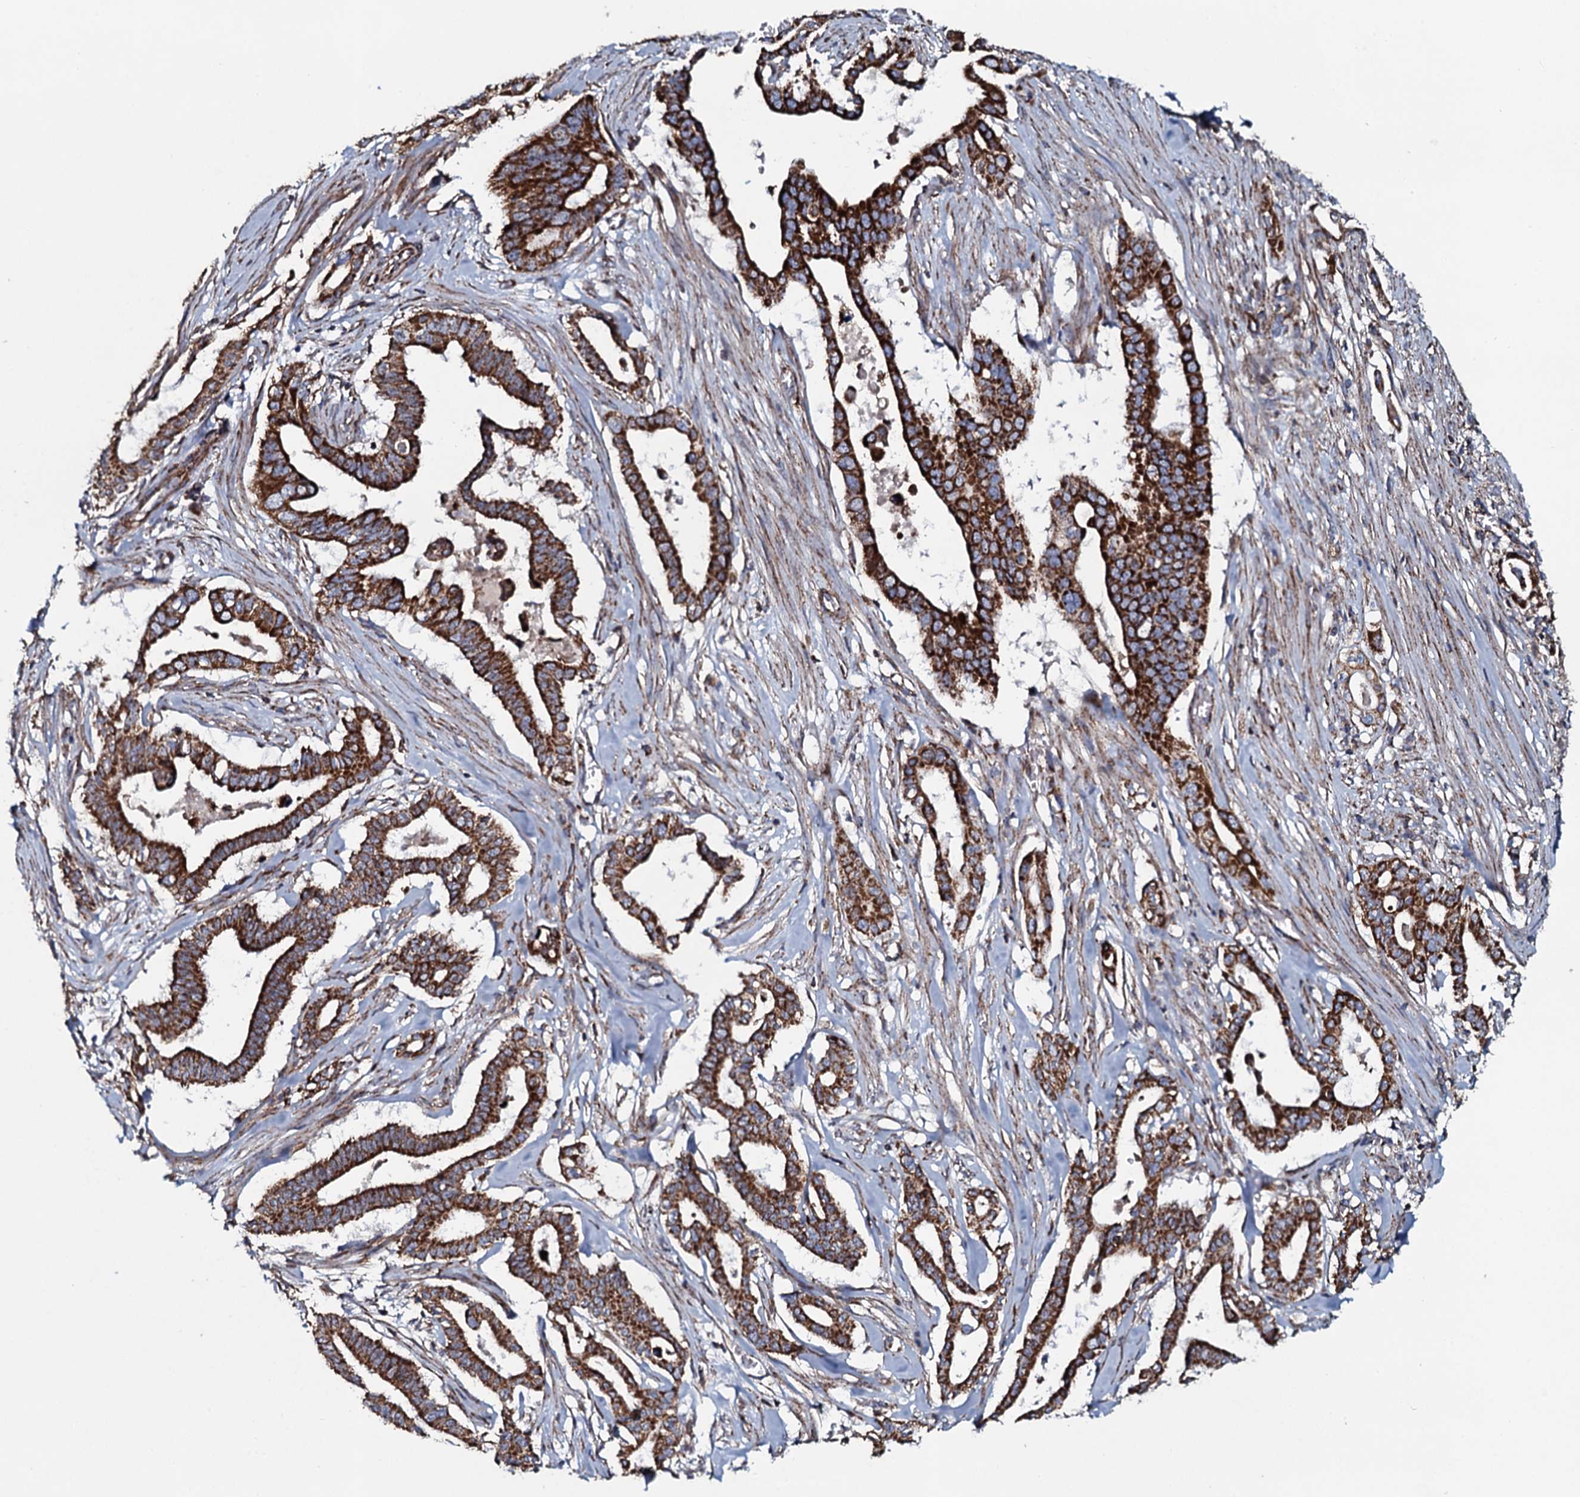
{"staining": {"intensity": "strong", "quantity": ">75%", "location": "cytoplasmic/membranous"}, "tissue": "pancreatic cancer", "cell_type": "Tumor cells", "image_type": "cancer", "snomed": [{"axis": "morphology", "description": "Adenocarcinoma, NOS"}, {"axis": "topography", "description": "Pancreas"}], "caption": "Brown immunohistochemical staining in adenocarcinoma (pancreatic) shows strong cytoplasmic/membranous staining in approximately >75% of tumor cells.", "gene": "EVC2", "patient": {"sex": "female", "age": 77}}